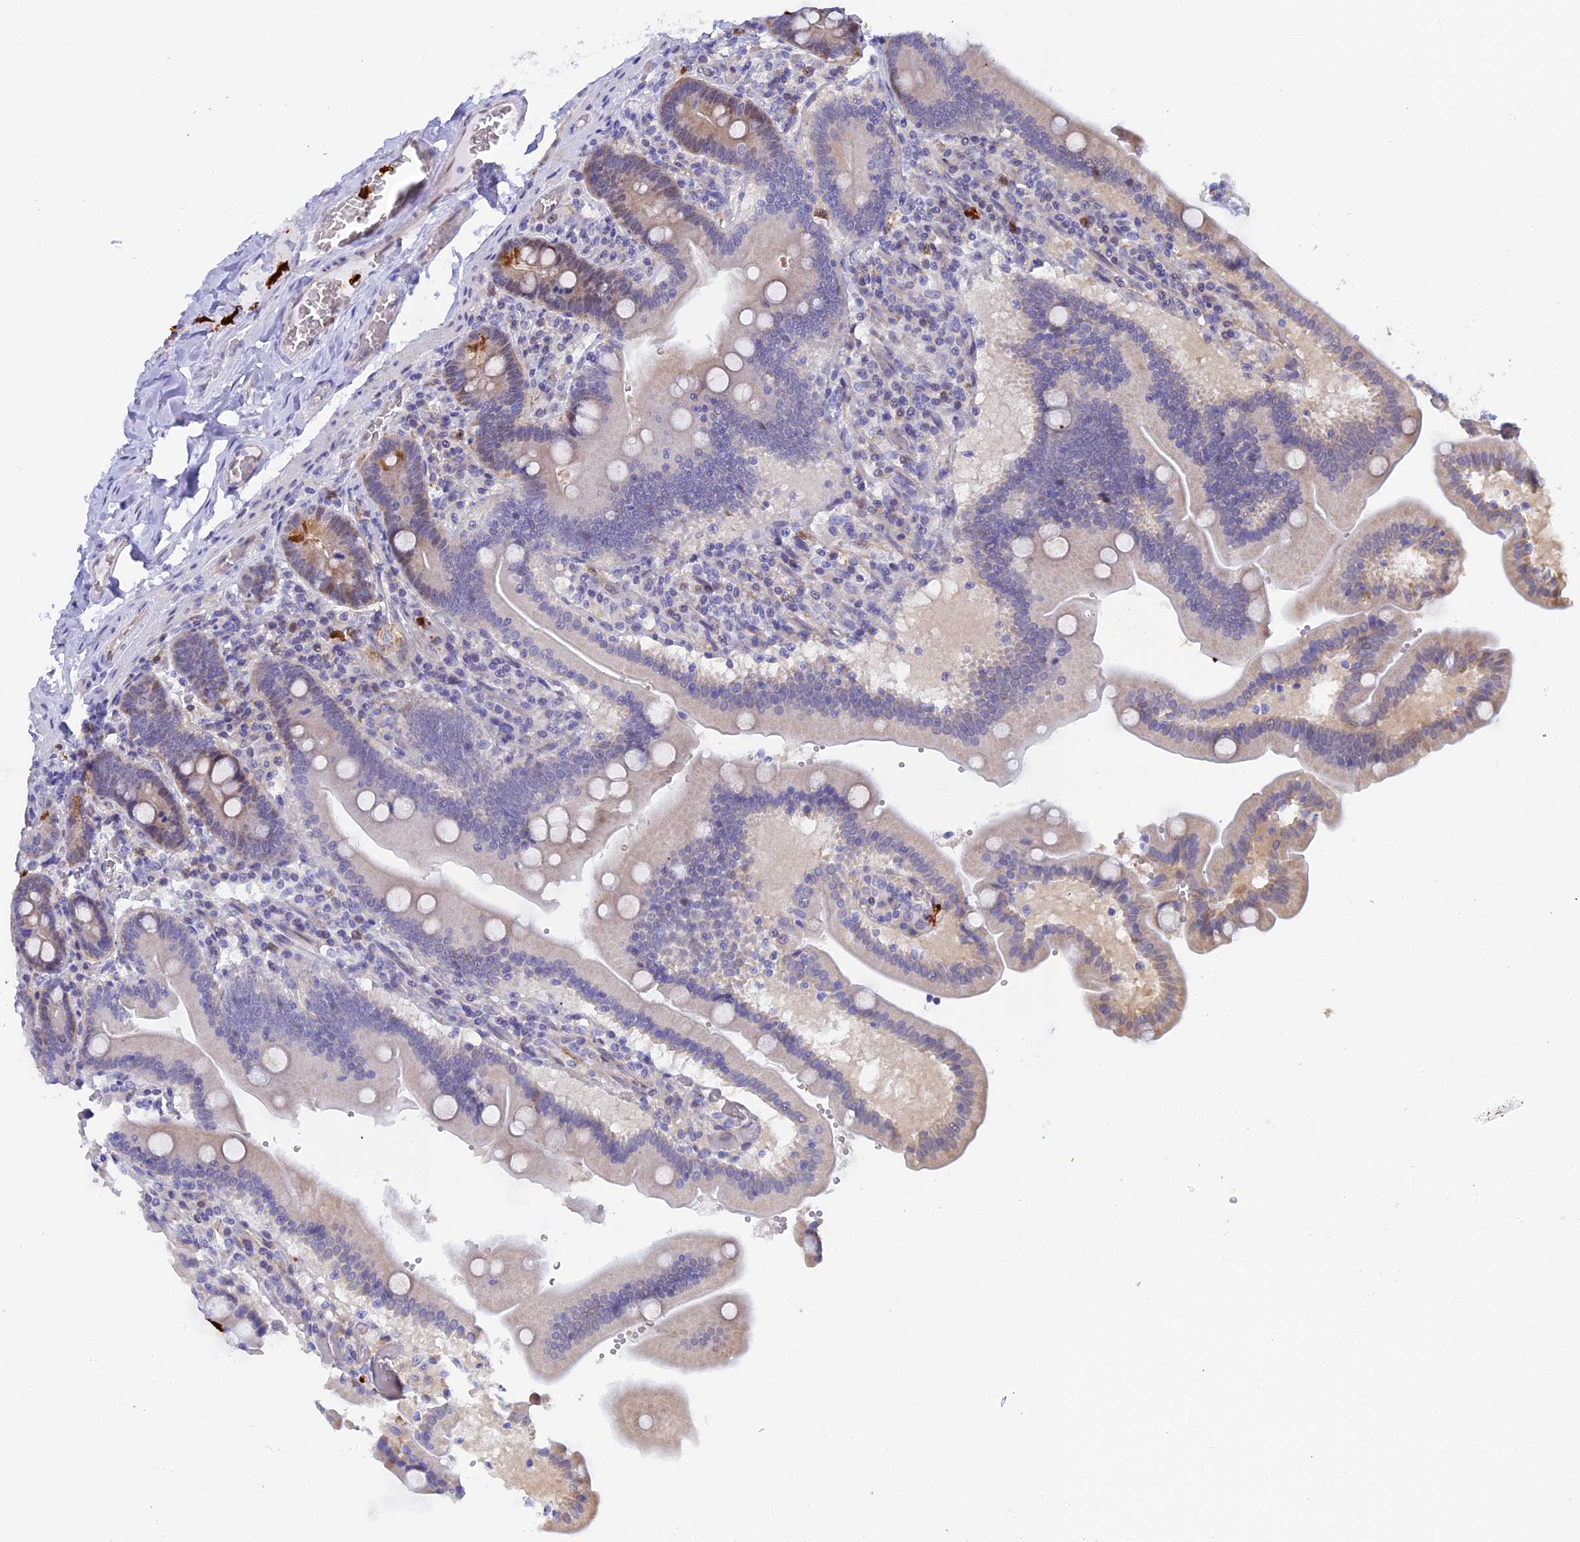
{"staining": {"intensity": "moderate", "quantity": "<25%", "location": "cytoplasmic/membranous"}, "tissue": "duodenum", "cell_type": "Glandular cells", "image_type": "normal", "snomed": [{"axis": "morphology", "description": "Normal tissue, NOS"}, {"axis": "topography", "description": "Duodenum"}], "caption": "This is a micrograph of immunohistochemistry staining of normal duodenum, which shows moderate positivity in the cytoplasmic/membranous of glandular cells.", "gene": "SLC26A1", "patient": {"sex": "female", "age": 62}}